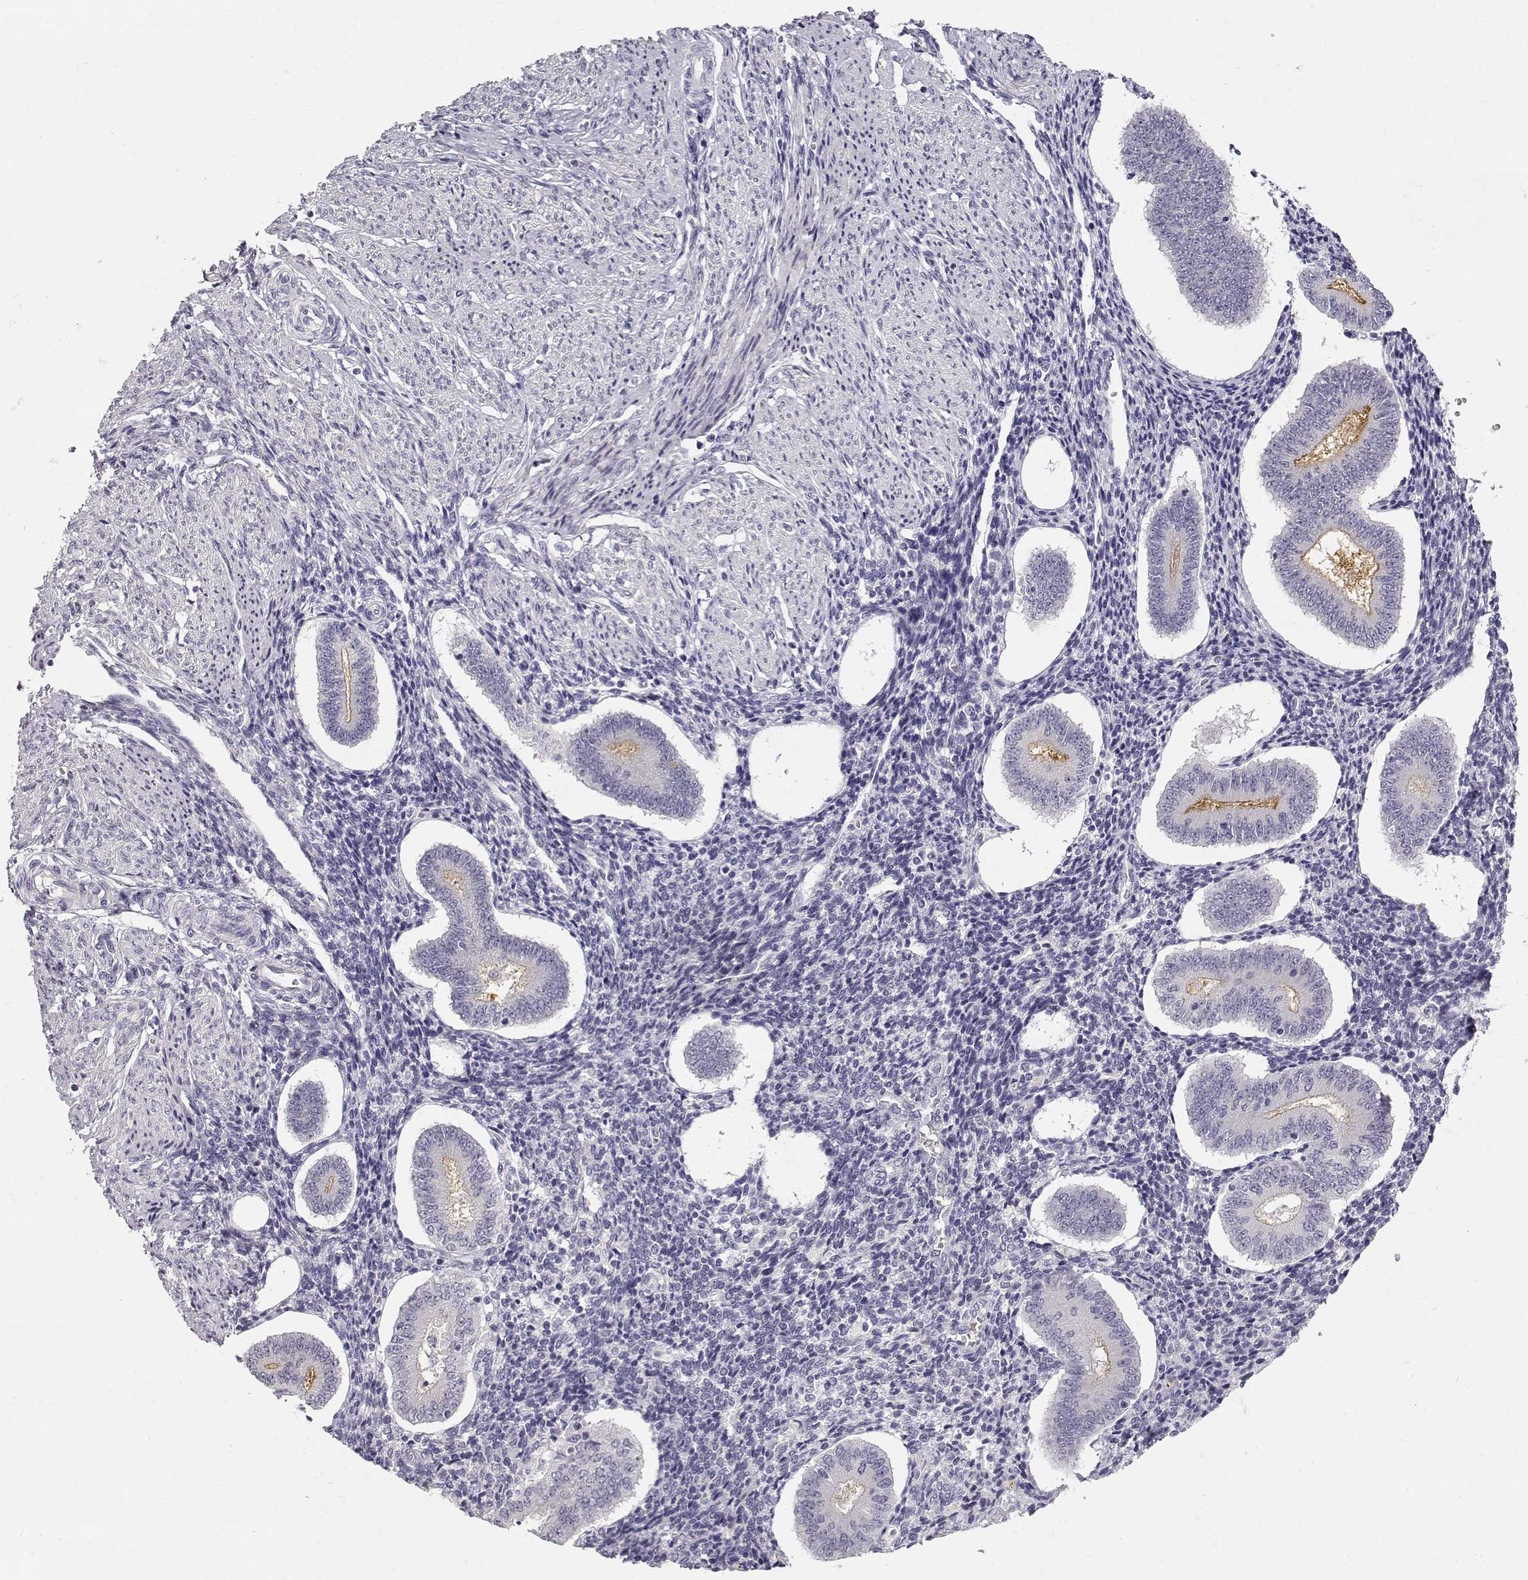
{"staining": {"intensity": "negative", "quantity": "none", "location": "none"}, "tissue": "endometrium", "cell_type": "Cells in endometrial stroma", "image_type": "normal", "snomed": [{"axis": "morphology", "description": "Normal tissue, NOS"}, {"axis": "topography", "description": "Endometrium"}], "caption": "Cells in endometrial stroma show no significant staining in normal endometrium. (Stains: DAB (3,3'-diaminobenzidine) immunohistochemistry (IHC) with hematoxylin counter stain, Microscopy: brightfield microscopy at high magnification).", "gene": "TTC26", "patient": {"sex": "female", "age": 40}}